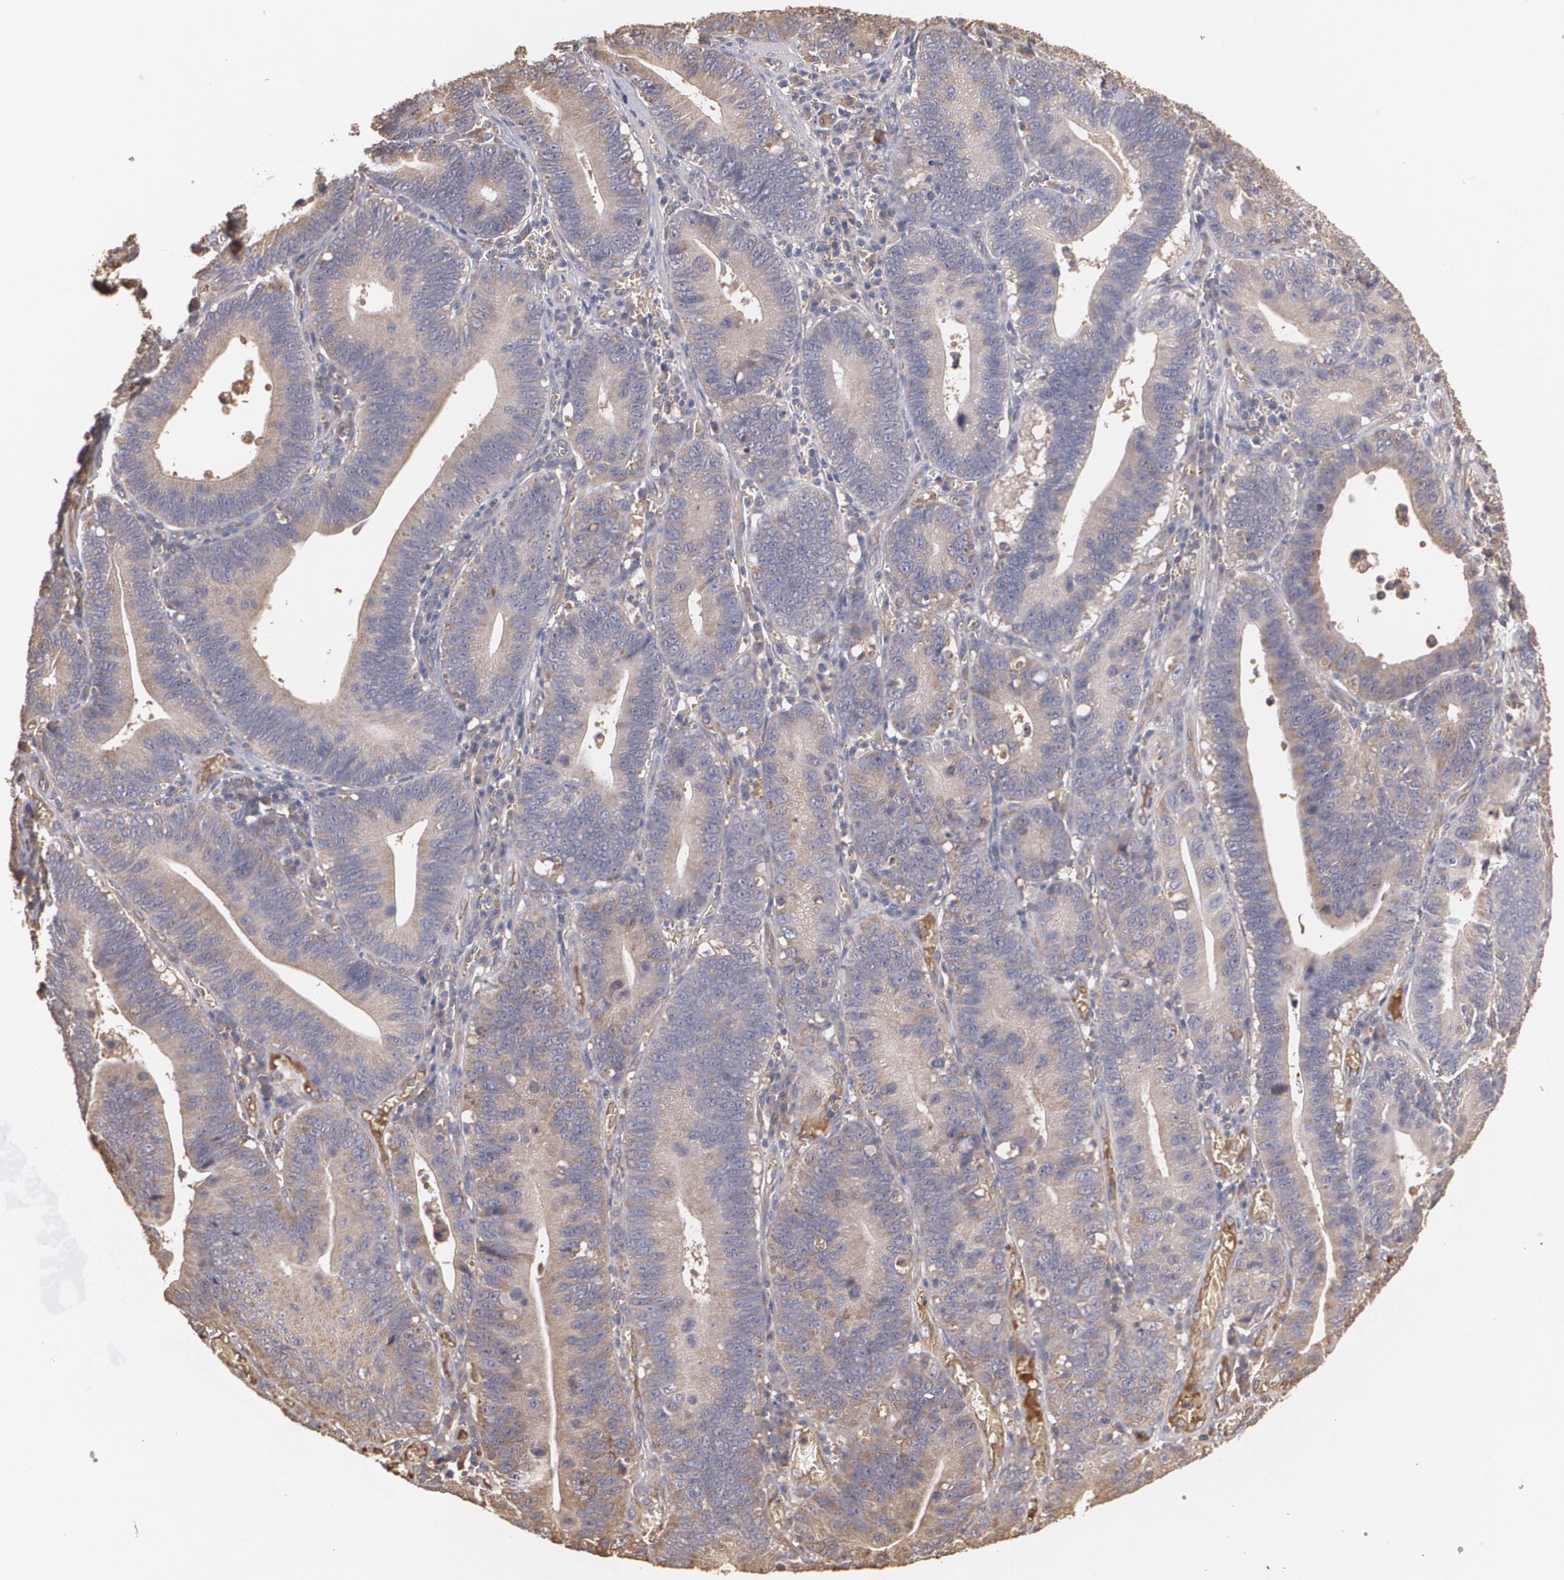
{"staining": {"intensity": "weak", "quantity": ">75%", "location": "cytoplasmic/membranous"}, "tissue": "stomach cancer", "cell_type": "Tumor cells", "image_type": "cancer", "snomed": [{"axis": "morphology", "description": "Adenocarcinoma, NOS"}, {"axis": "topography", "description": "Stomach"}, {"axis": "topography", "description": "Gastric cardia"}], "caption": "Human stomach cancer (adenocarcinoma) stained with a brown dye reveals weak cytoplasmic/membranous positive positivity in approximately >75% of tumor cells.", "gene": "PON1", "patient": {"sex": "male", "age": 59}}